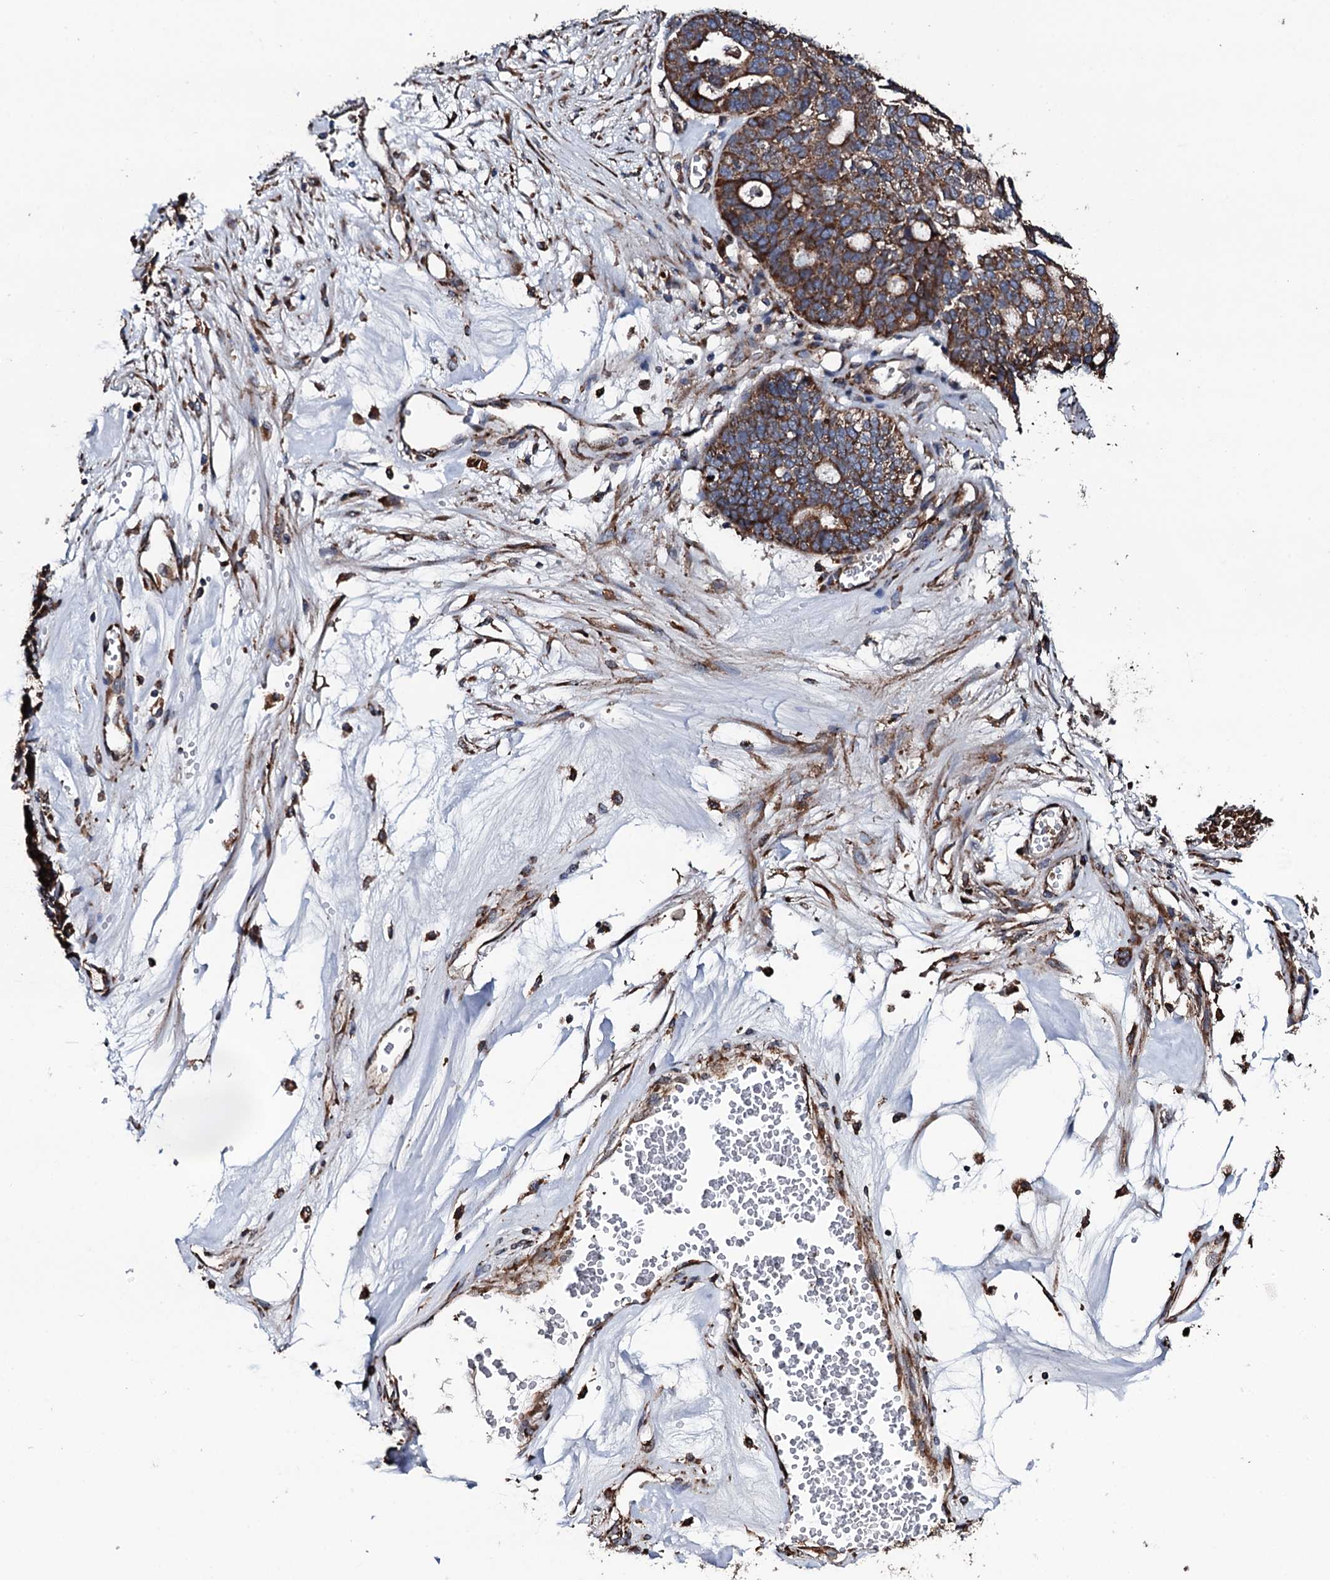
{"staining": {"intensity": "moderate", "quantity": ">75%", "location": "cytoplasmic/membranous"}, "tissue": "ovarian cancer", "cell_type": "Tumor cells", "image_type": "cancer", "snomed": [{"axis": "morphology", "description": "Cystadenocarcinoma, serous, NOS"}, {"axis": "topography", "description": "Ovary"}], "caption": "Serous cystadenocarcinoma (ovarian) stained with a protein marker exhibits moderate staining in tumor cells.", "gene": "RAB12", "patient": {"sex": "female", "age": 59}}